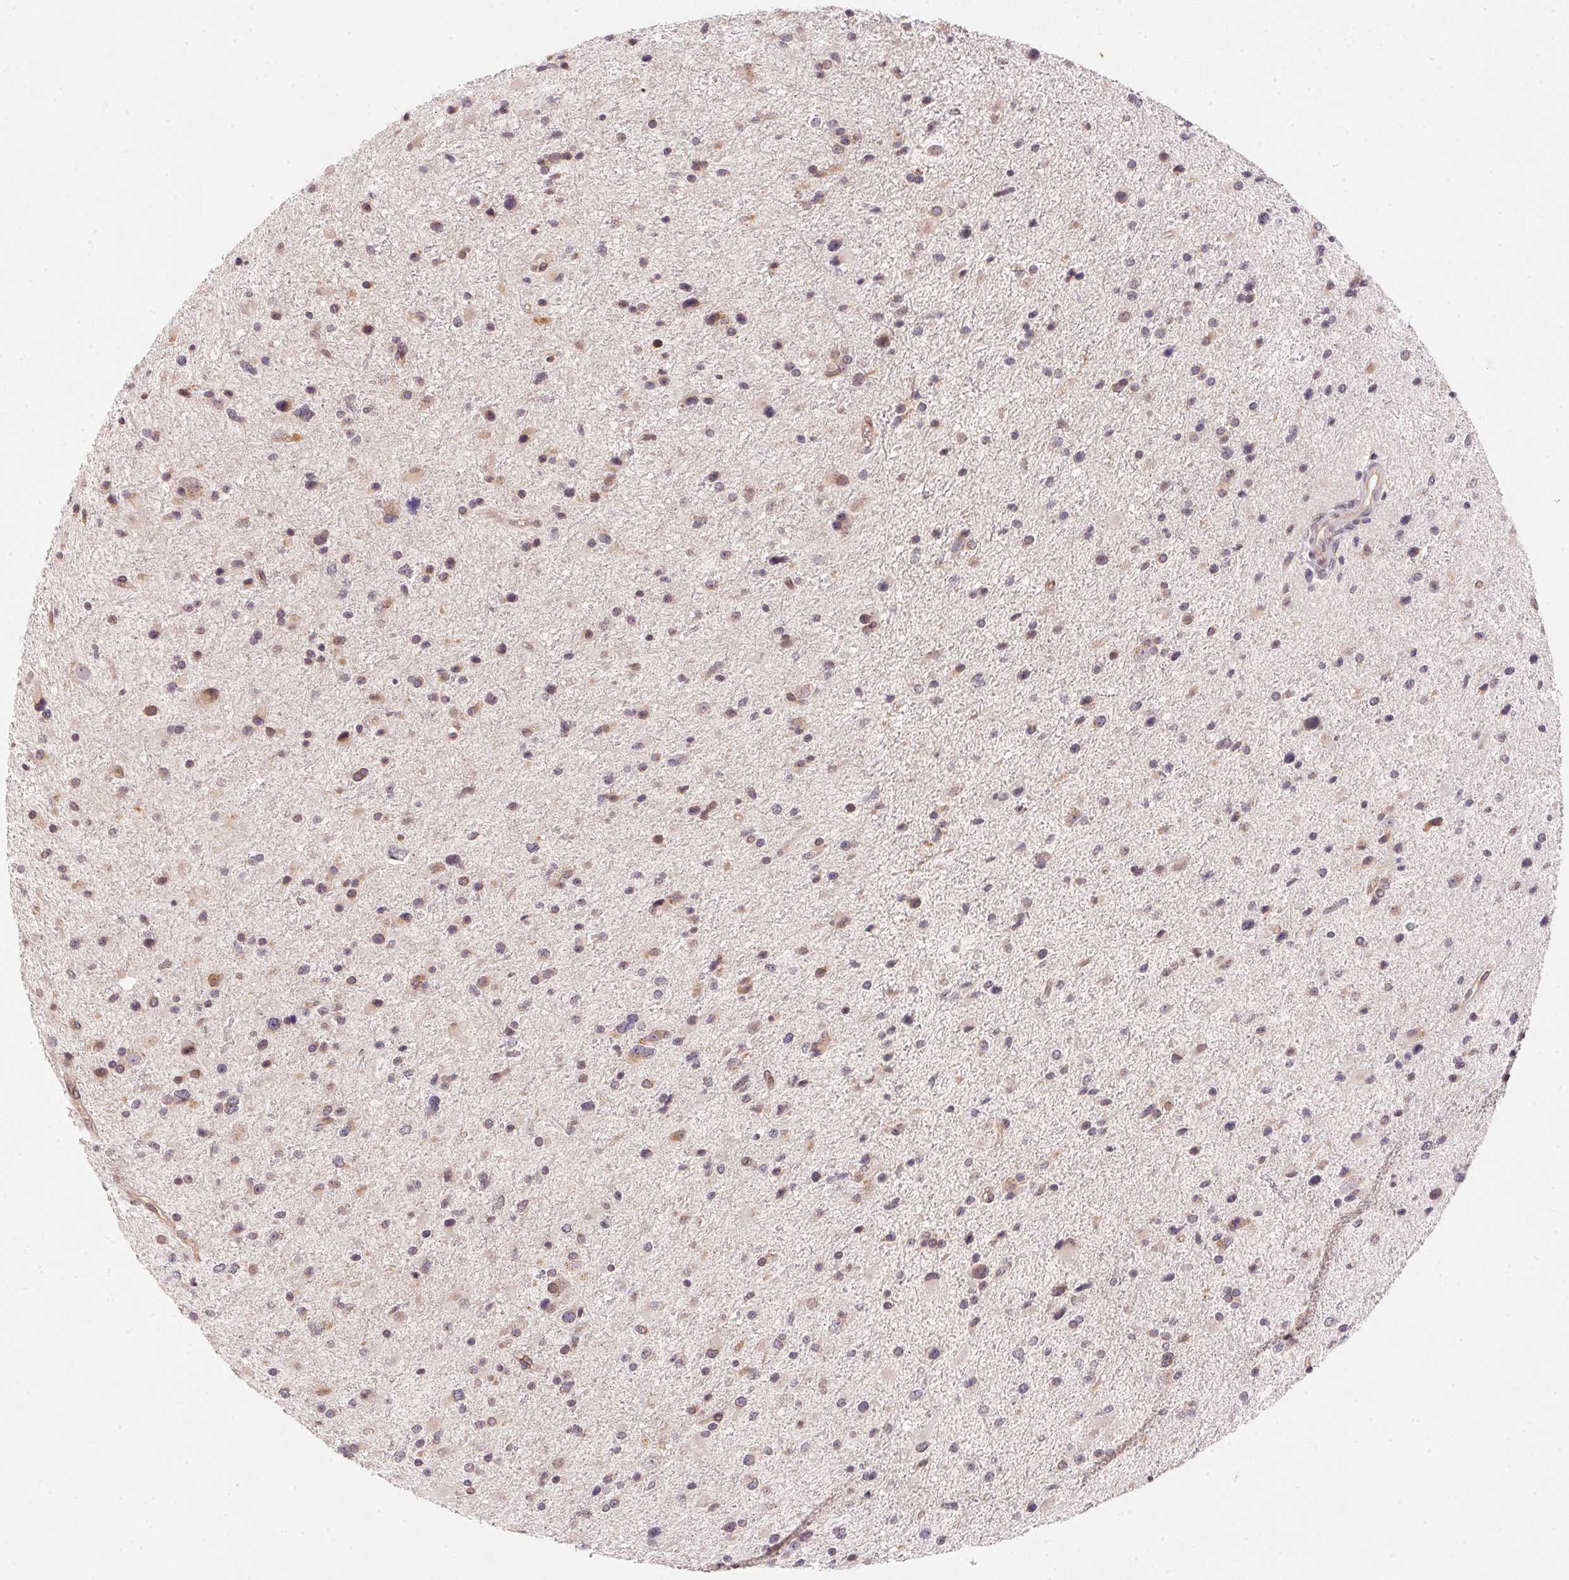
{"staining": {"intensity": "weak", "quantity": "25%-75%", "location": "cytoplasmic/membranous"}, "tissue": "glioma", "cell_type": "Tumor cells", "image_type": "cancer", "snomed": [{"axis": "morphology", "description": "Glioma, malignant, Low grade"}, {"axis": "topography", "description": "Brain"}], "caption": "Human glioma stained with a protein marker reveals weak staining in tumor cells.", "gene": "EI24", "patient": {"sex": "female", "age": 32}}